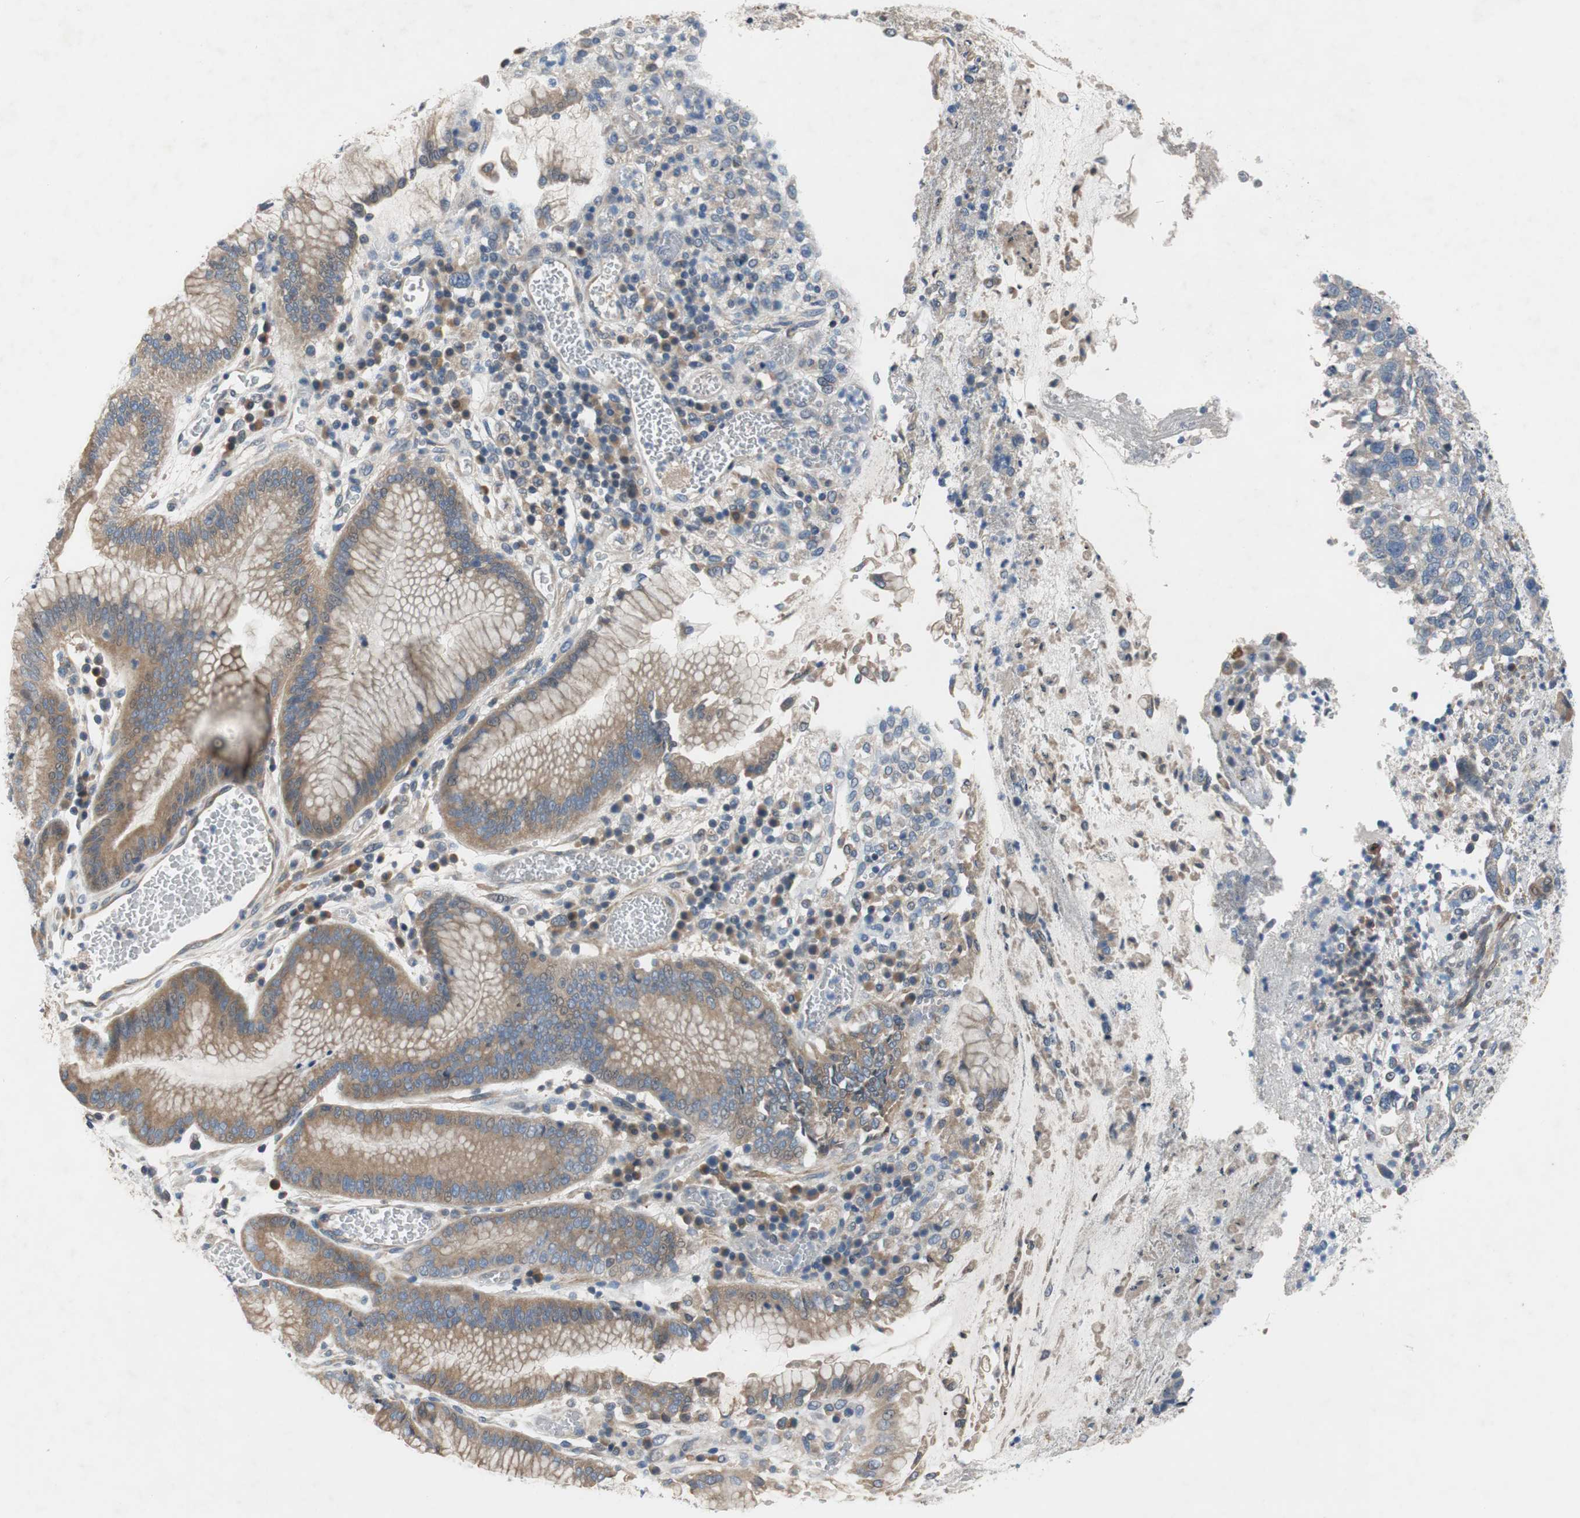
{"staining": {"intensity": "weak", "quantity": ">75%", "location": "cytoplasmic/membranous"}, "tissue": "stomach cancer", "cell_type": "Tumor cells", "image_type": "cancer", "snomed": [{"axis": "morphology", "description": "Normal tissue, NOS"}, {"axis": "morphology", "description": "Adenocarcinoma, NOS"}, {"axis": "topography", "description": "Stomach"}], "caption": "Immunohistochemical staining of stomach cancer (adenocarcinoma) shows low levels of weak cytoplasmic/membranous protein expression in approximately >75% of tumor cells.", "gene": "TACR3", "patient": {"sex": "male", "age": 48}}